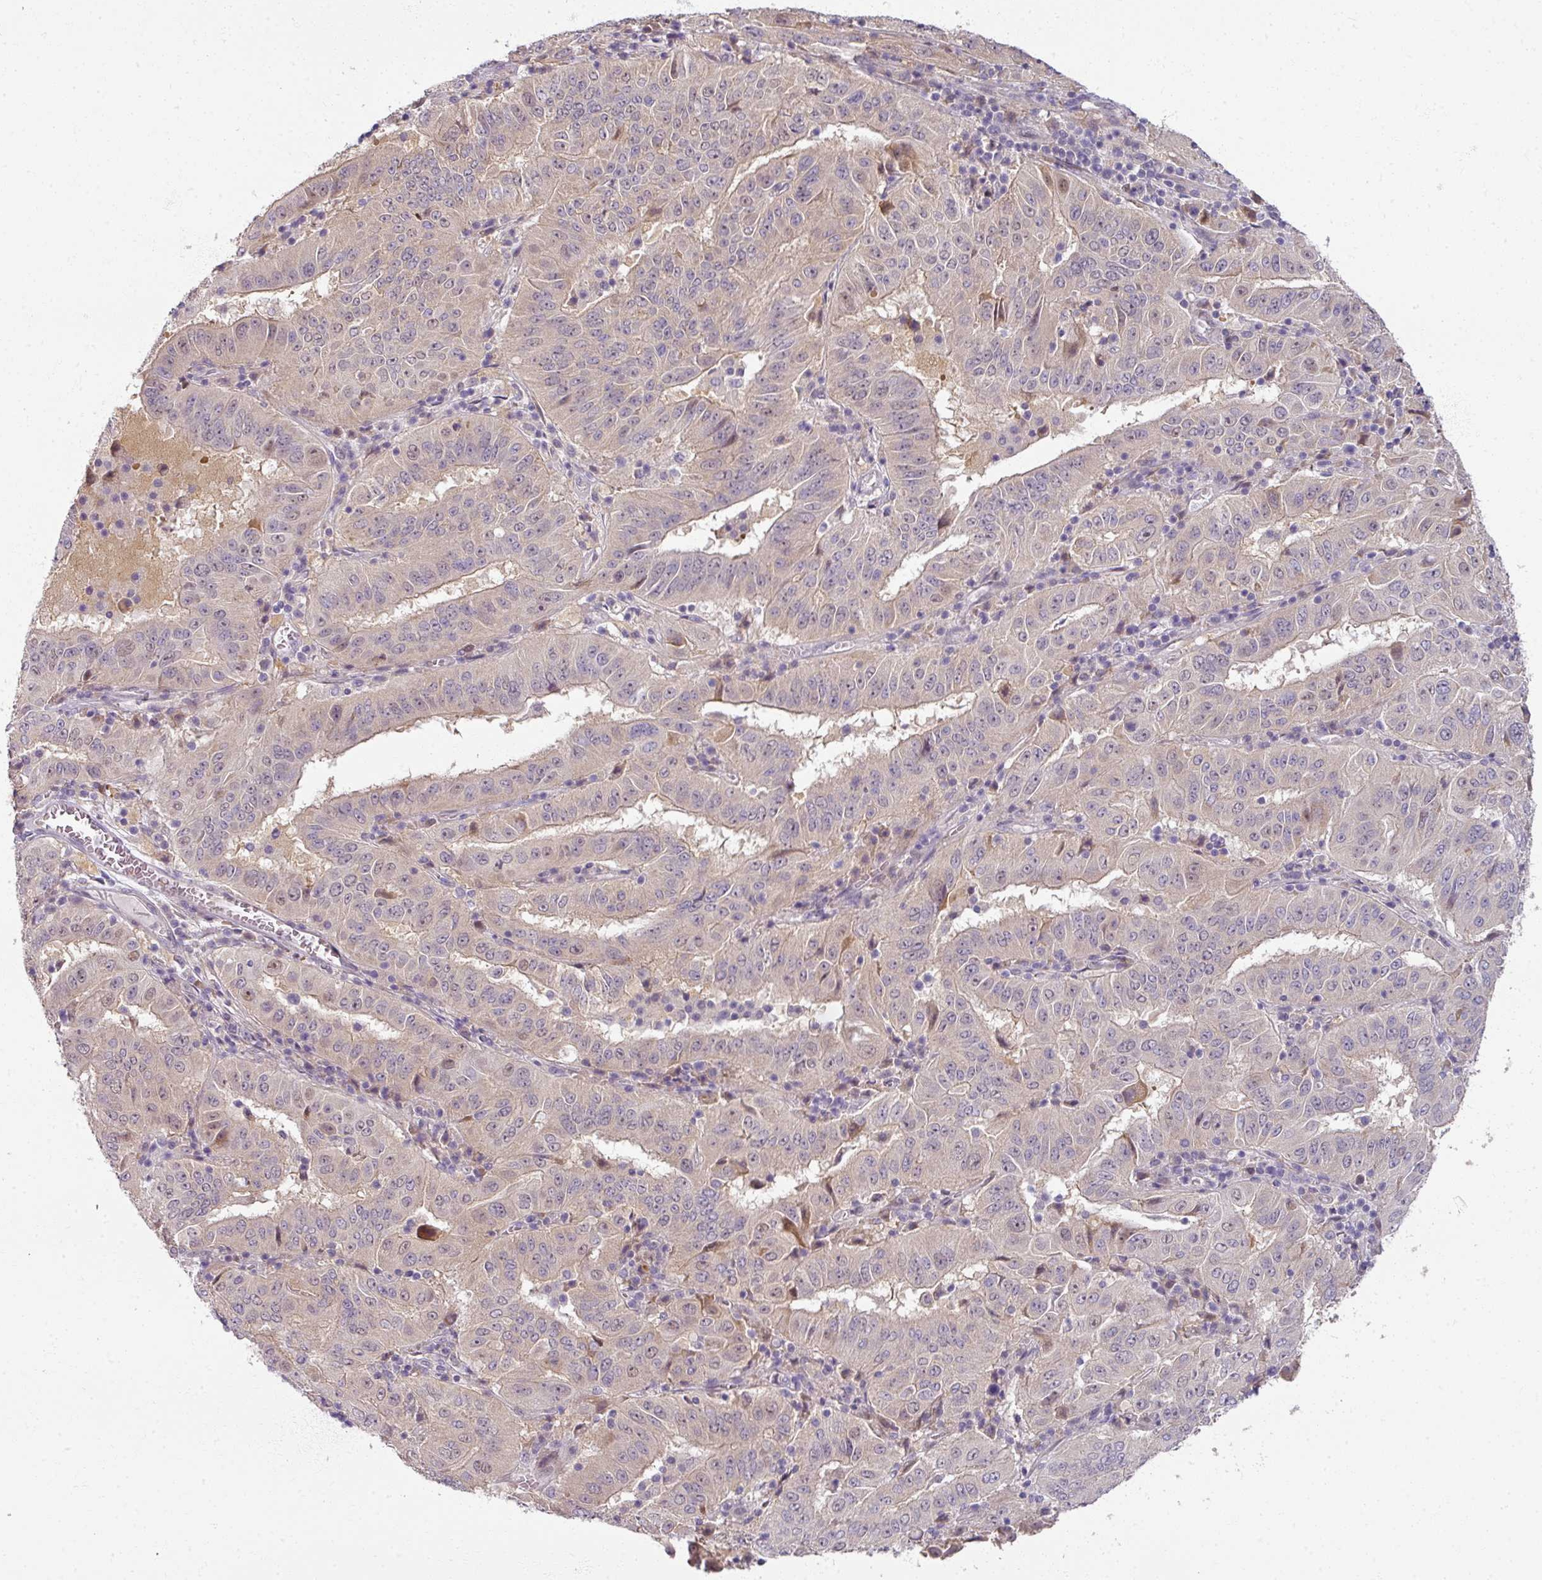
{"staining": {"intensity": "weak", "quantity": "25%-75%", "location": "cytoplasmic/membranous"}, "tissue": "pancreatic cancer", "cell_type": "Tumor cells", "image_type": "cancer", "snomed": [{"axis": "morphology", "description": "Adenocarcinoma, NOS"}, {"axis": "topography", "description": "Pancreas"}], "caption": "Tumor cells reveal low levels of weak cytoplasmic/membranous positivity in approximately 25%-75% of cells in adenocarcinoma (pancreatic). Immunohistochemistry stains the protein in brown and the nuclei are stained blue.", "gene": "MYMK", "patient": {"sex": "male", "age": 63}}